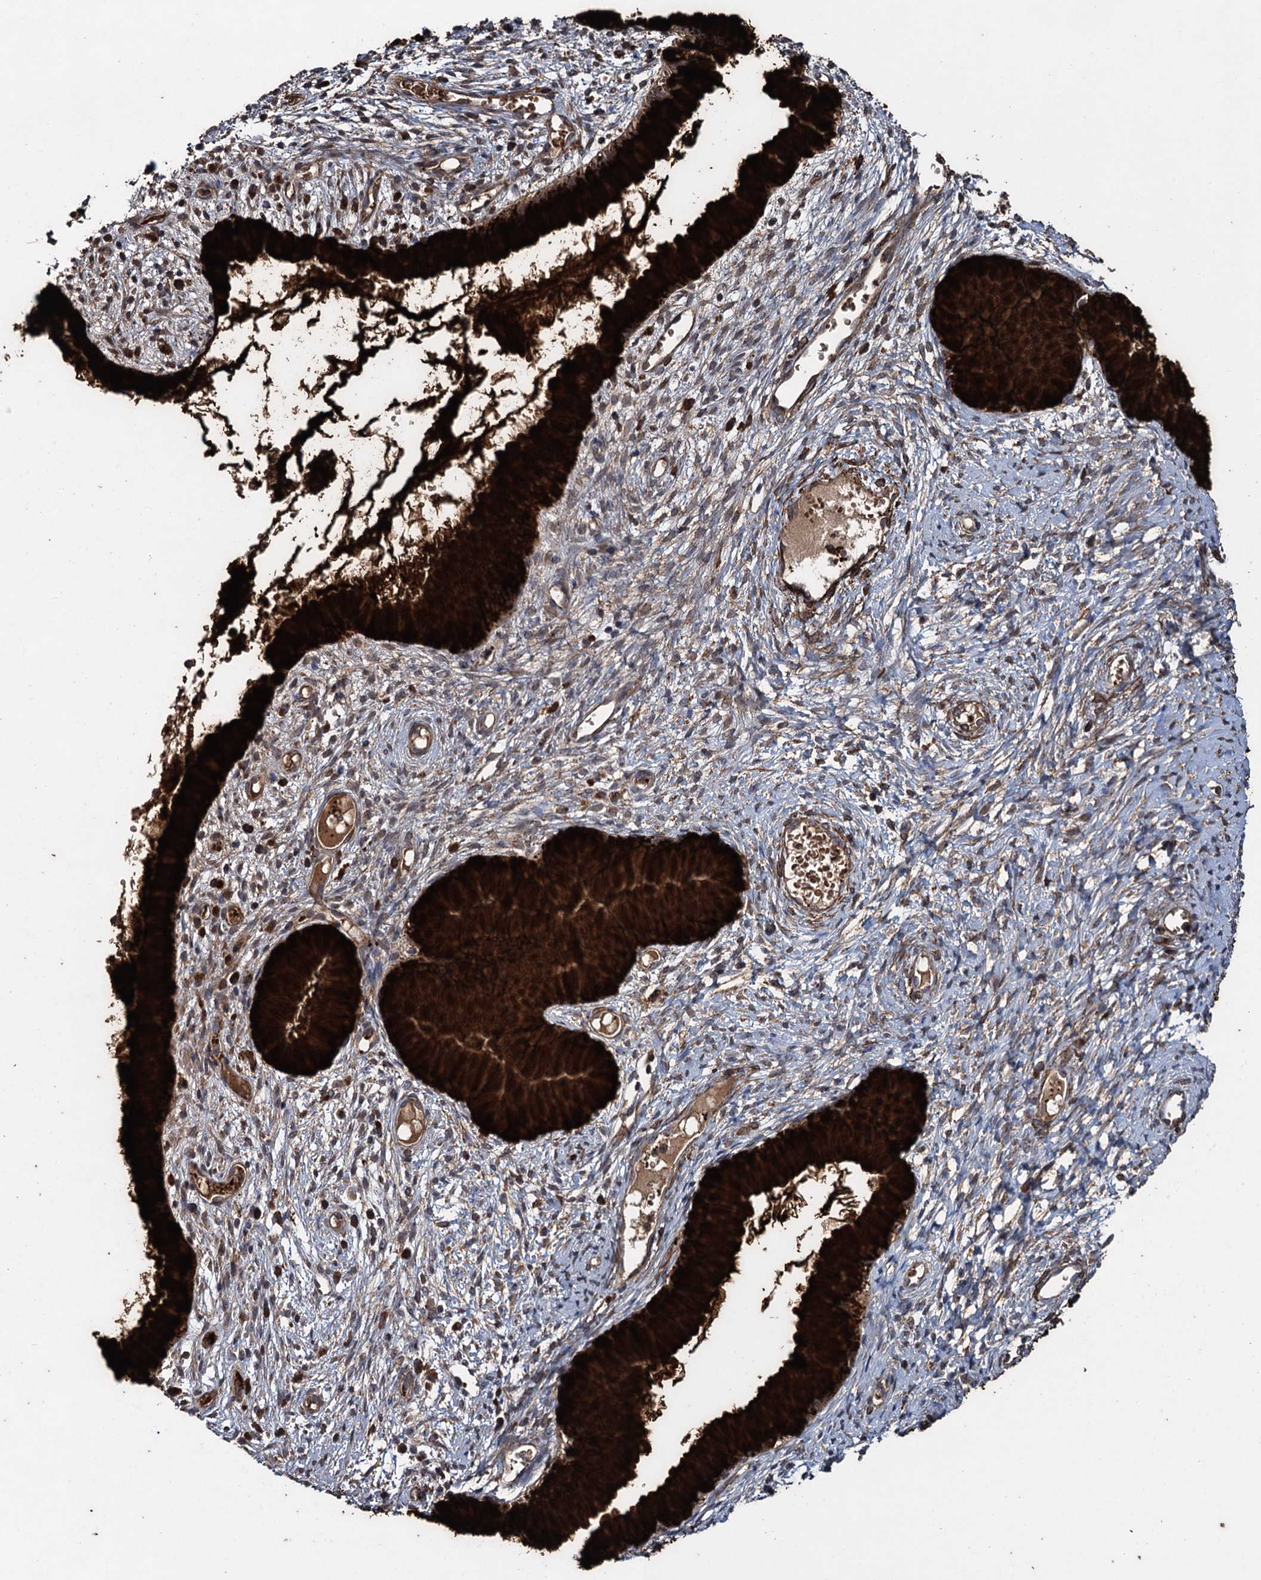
{"staining": {"intensity": "strong", "quantity": ">75%", "location": "cytoplasmic/membranous"}, "tissue": "cervix", "cell_type": "Glandular cells", "image_type": "normal", "snomed": [{"axis": "morphology", "description": "Normal tissue, NOS"}, {"axis": "topography", "description": "Cervix"}], "caption": "Human cervix stained with a protein marker demonstrates strong staining in glandular cells.", "gene": "TXNDC11", "patient": {"sex": "female", "age": 42}}